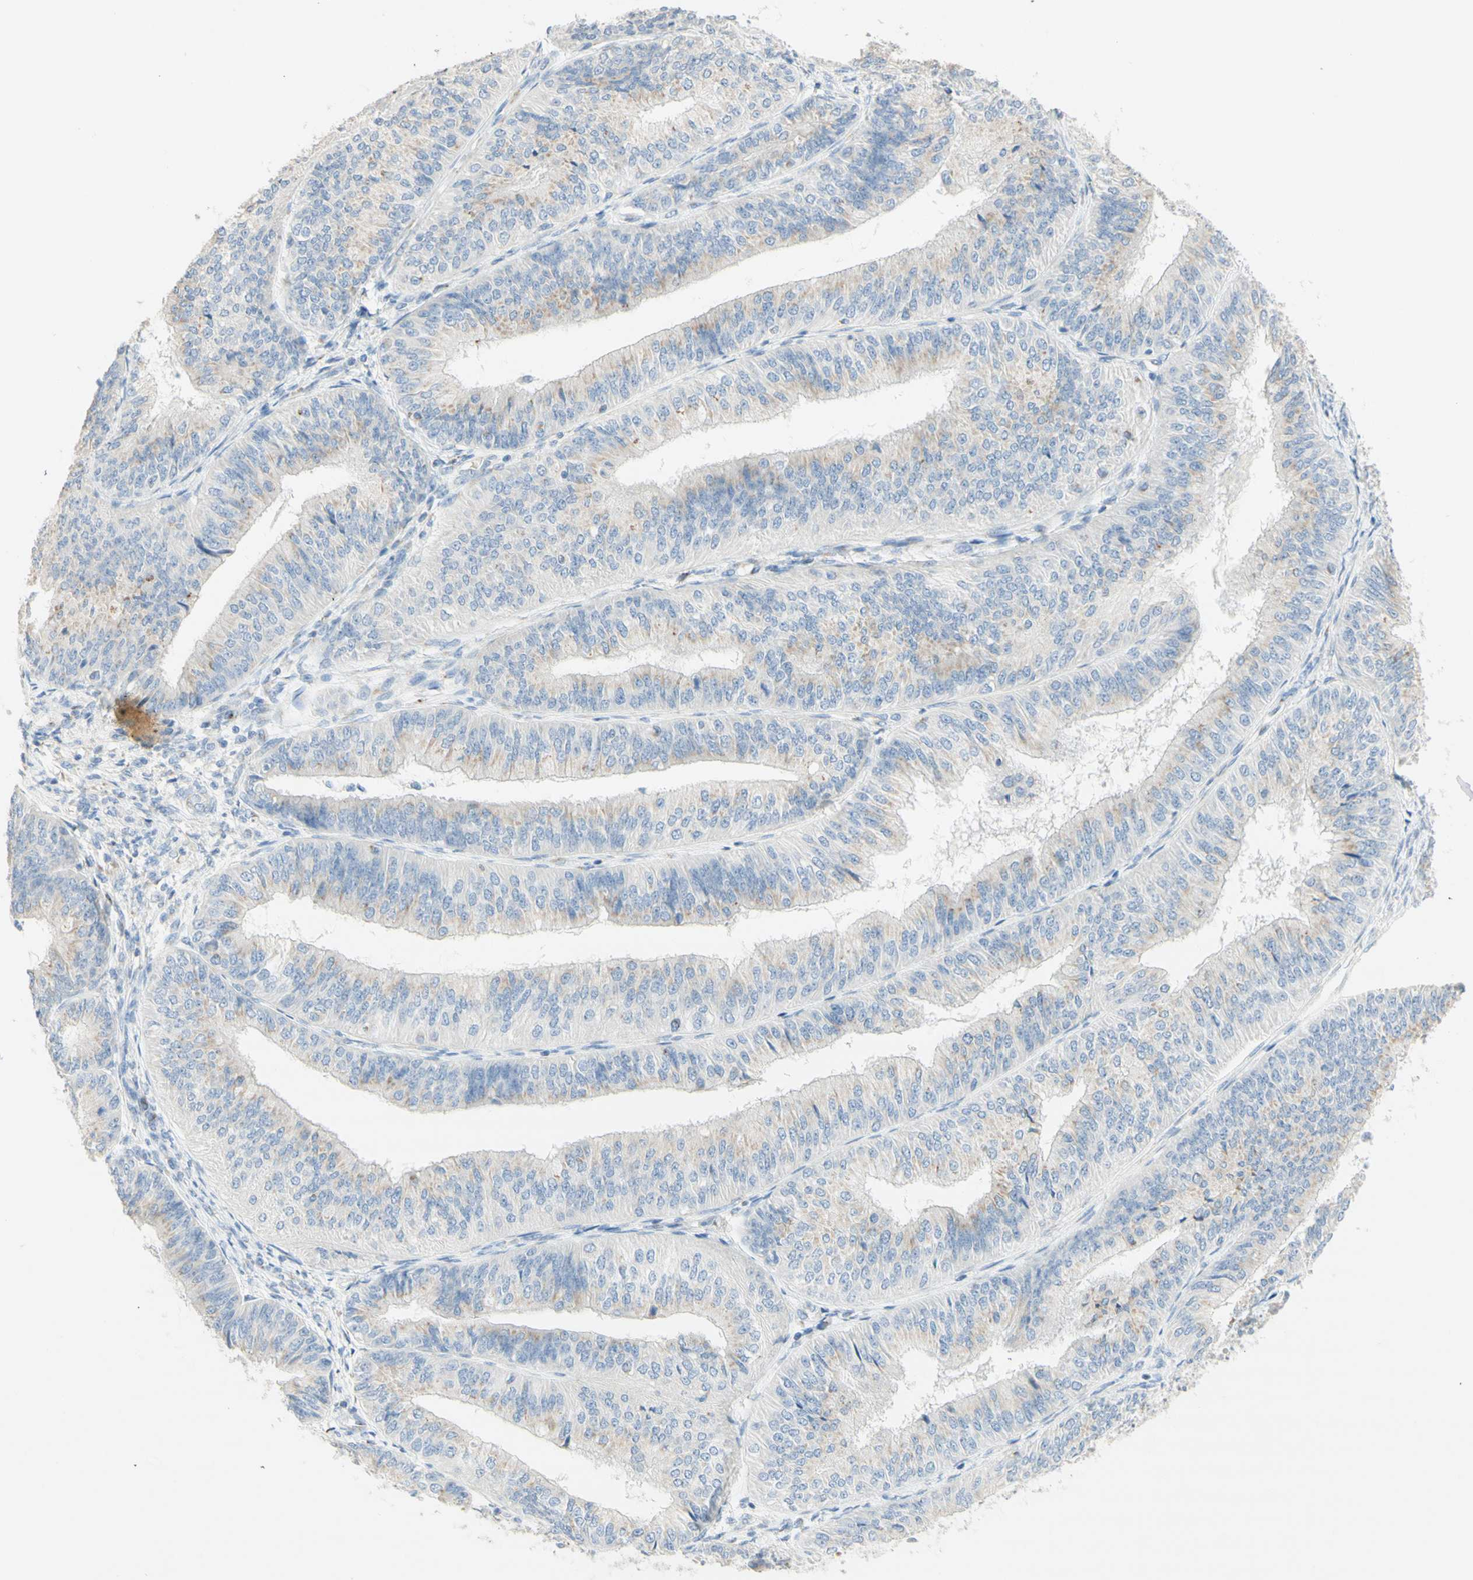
{"staining": {"intensity": "weak", "quantity": ">75%", "location": "cytoplasmic/membranous"}, "tissue": "endometrial cancer", "cell_type": "Tumor cells", "image_type": "cancer", "snomed": [{"axis": "morphology", "description": "Adenocarcinoma, NOS"}, {"axis": "topography", "description": "Endometrium"}], "caption": "A low amount of weak cytoplasmic/membranous expression is seen in about >75% of tumor cells in adenocarcinoma (endometrial) tissue. The staining was performed using DAB (3,3'-diaminobenzidine), with brown indicating positive protein expression. Nuclei are stained blue with hematoxylin.", "gene": "MANEA", "patient": {"sex": "female", "age": 58}}